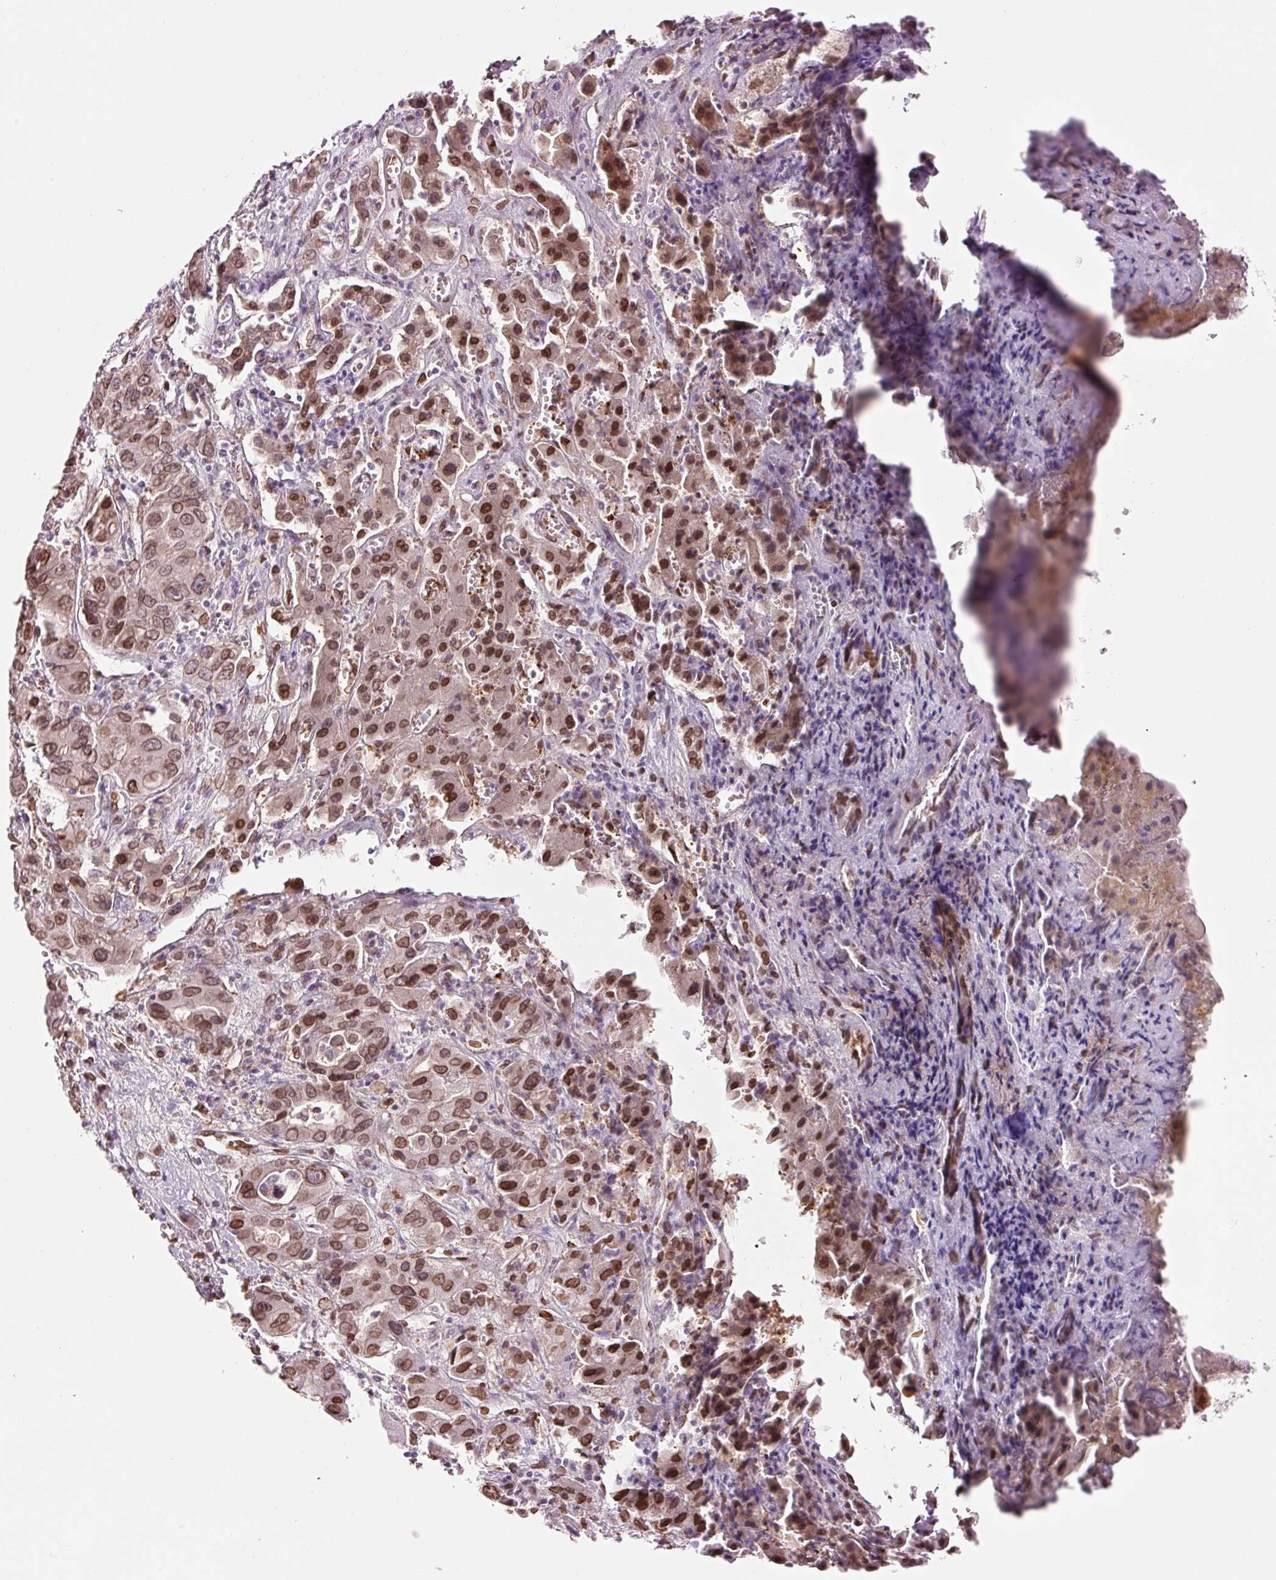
{"staining": {"intensity": "moderate", "quantity": ">75%", "location": "cytoplasmic/membranous,nuclear"}, "tissue": "liver cancer", "cell_type": "Tumor cells", "image_type": "cancer", "snomed": [{"axis": "morphology", "description": "Cholangiocarcinoma"}, {"axis": "topography", "description": "Liver"}], "caption": "Moderate cytoplasmic/membranous and nuclear positivity for a protein is present in approximately >75% of tumor cells of cholangiocarcinoma (liver) using IHC.", "gene": "ZNF224", "patient": {"sex": "male", "age": 67}}